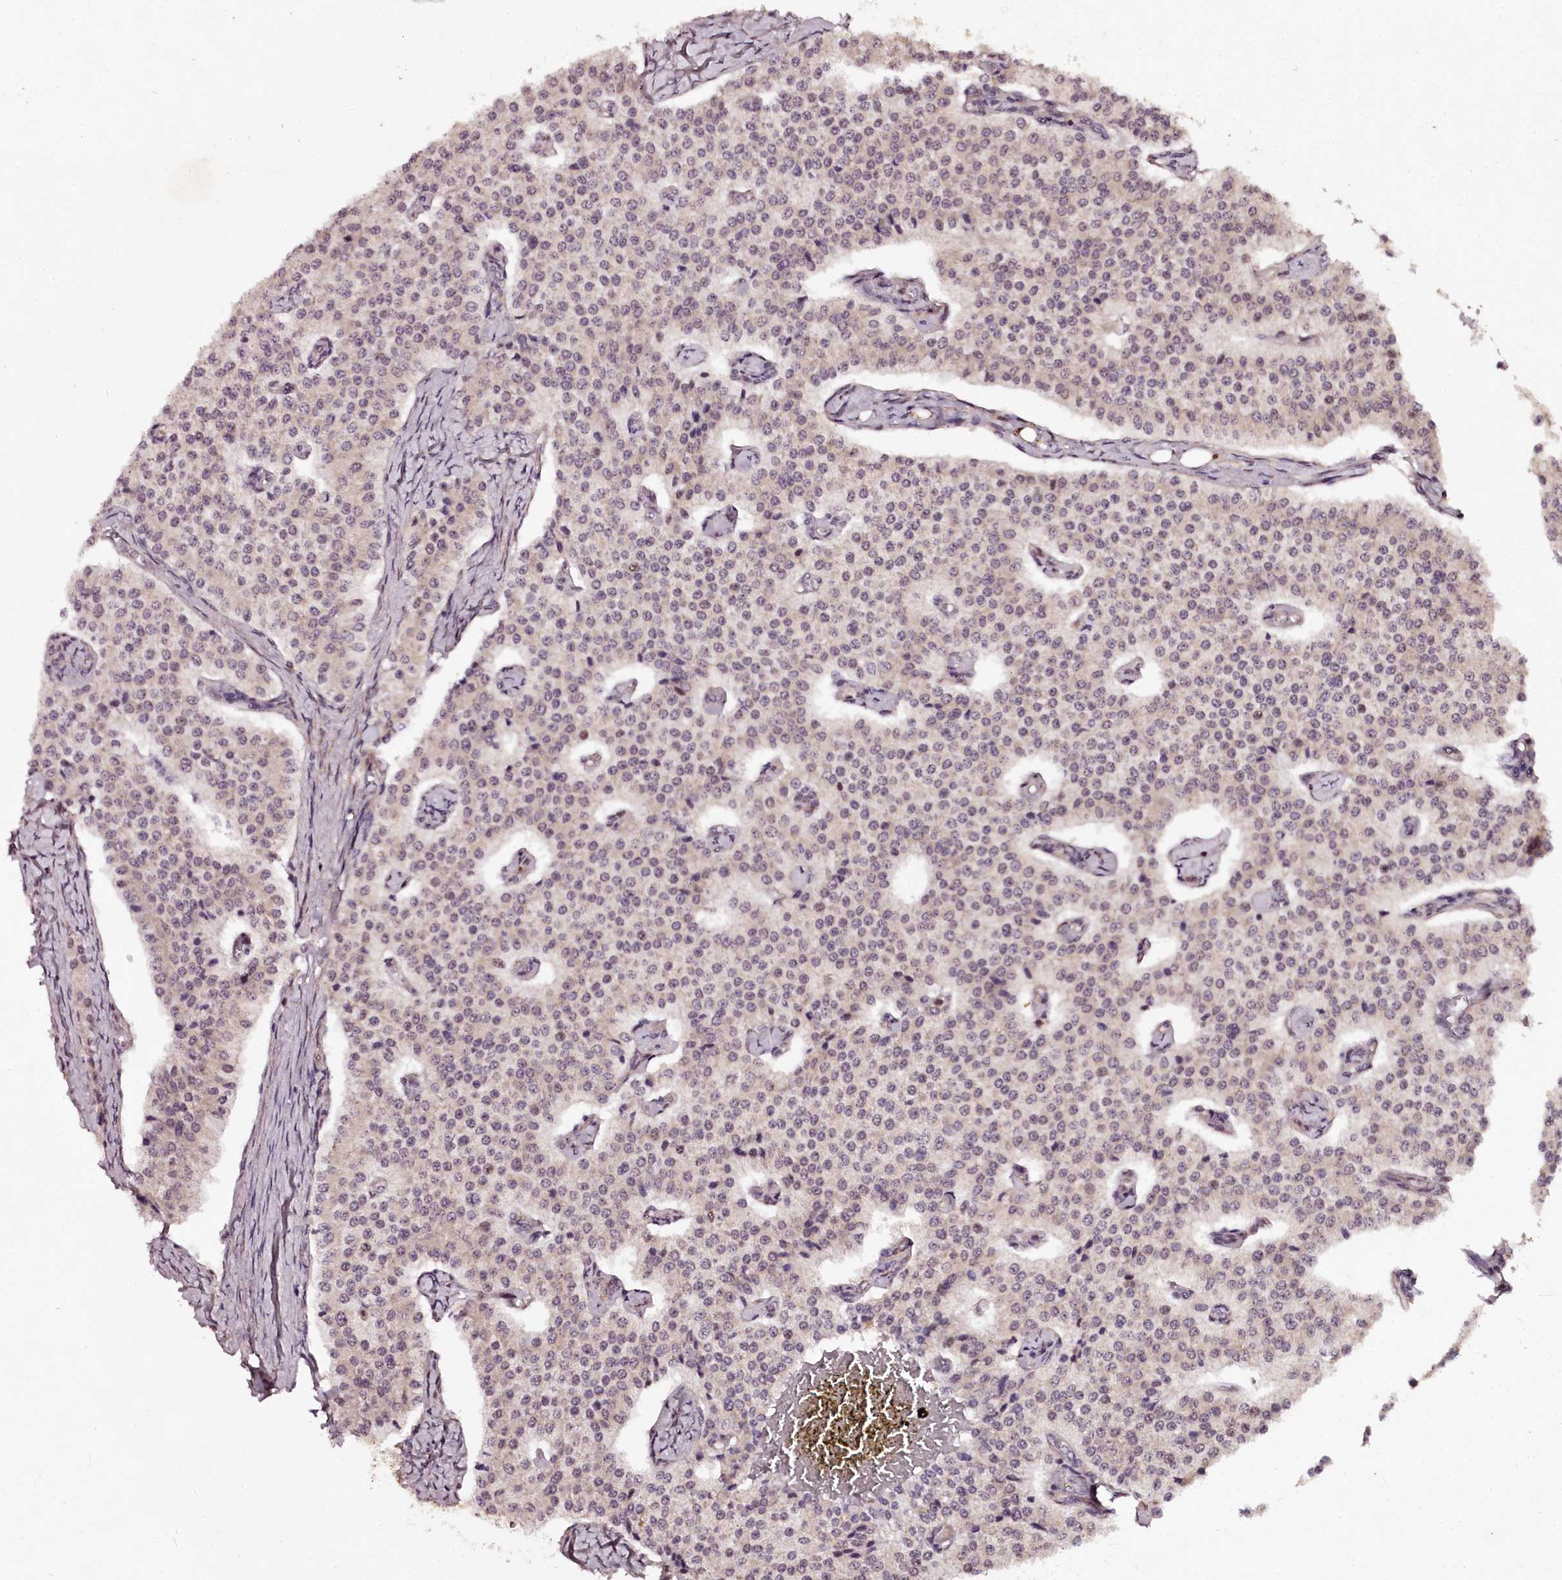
{"staining": {"intensity": "weak", "quantity": "<25%", "location": "cytoplasmic/membranous,nuclear"}, "tissue": "carcinoid", "cell_type": "Tumor cells", "image_type": "cancer", "snomed": [{"axis": "morphology", "description": "Carcinoid, malignant, NOS"}, {"axis": "topography", "description": "Colon"}], "caption": "The photomicrograph shows no significant positivity in tumor cells of carcinoid.", "gene": "MAML3", "patient": {"sex": "female", "age": 52}}